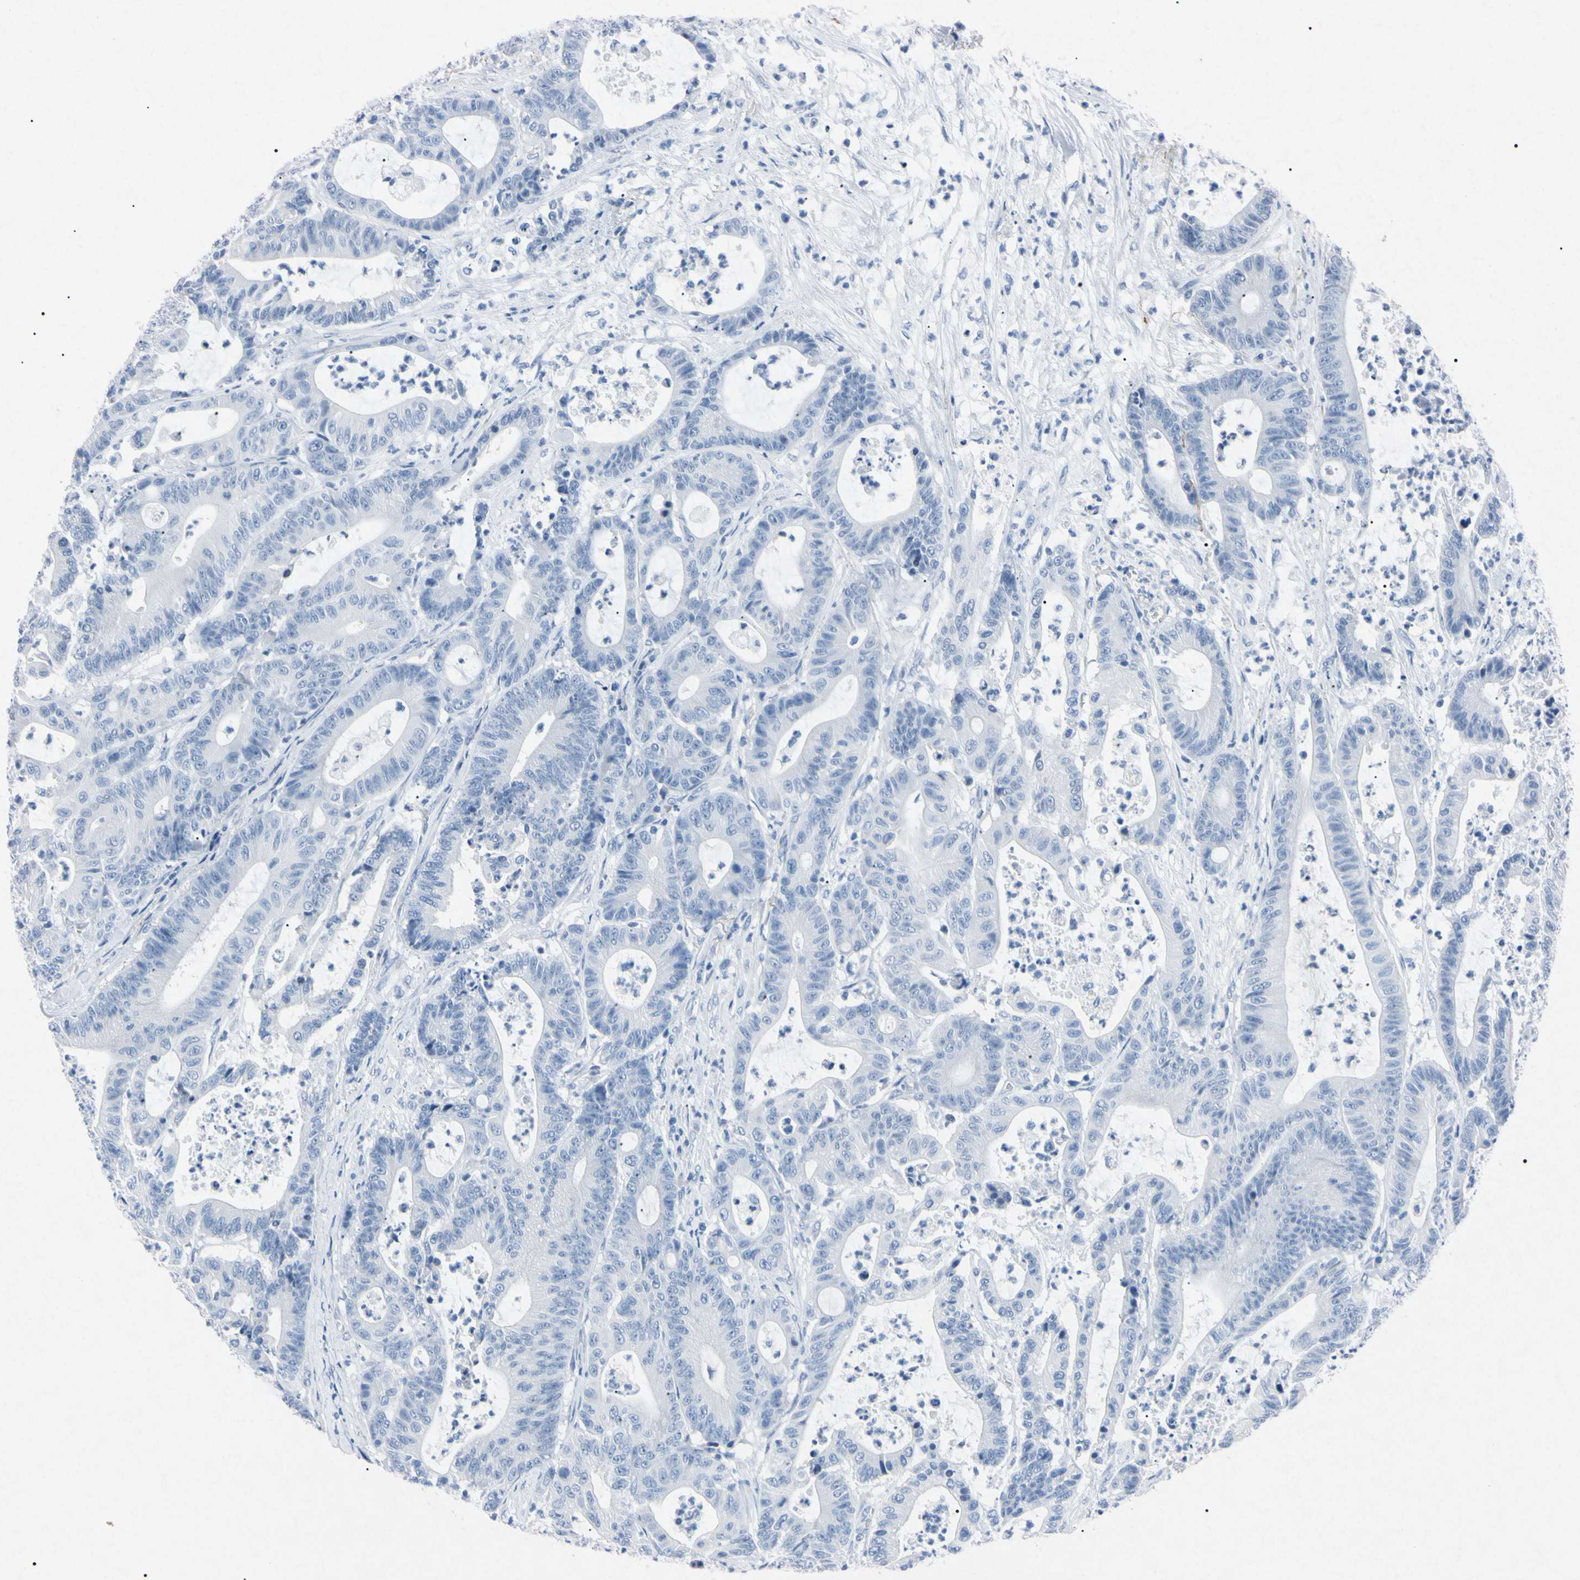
{"staining": {"intensity": "negative", "quantity": "none", "location": "none"}, "tissue": "colorectal cancer", "cell_type": "Tumor cells", "image_type": "cancer", "snomed": [{"axis": "morphology", "description": "Adenocarcinoma, NOS"}, {"axis": "topography", "description": "Colon"}], "caption": "An immunohistochemistry photomicrograph of colorectal cancer (adenocarcinoma) is shown. There is no staining in tumor cells of colorectal cancer (adenocarcinoma).", "gene": "ELN", "patient": {"sex": "female", "age": 84}}